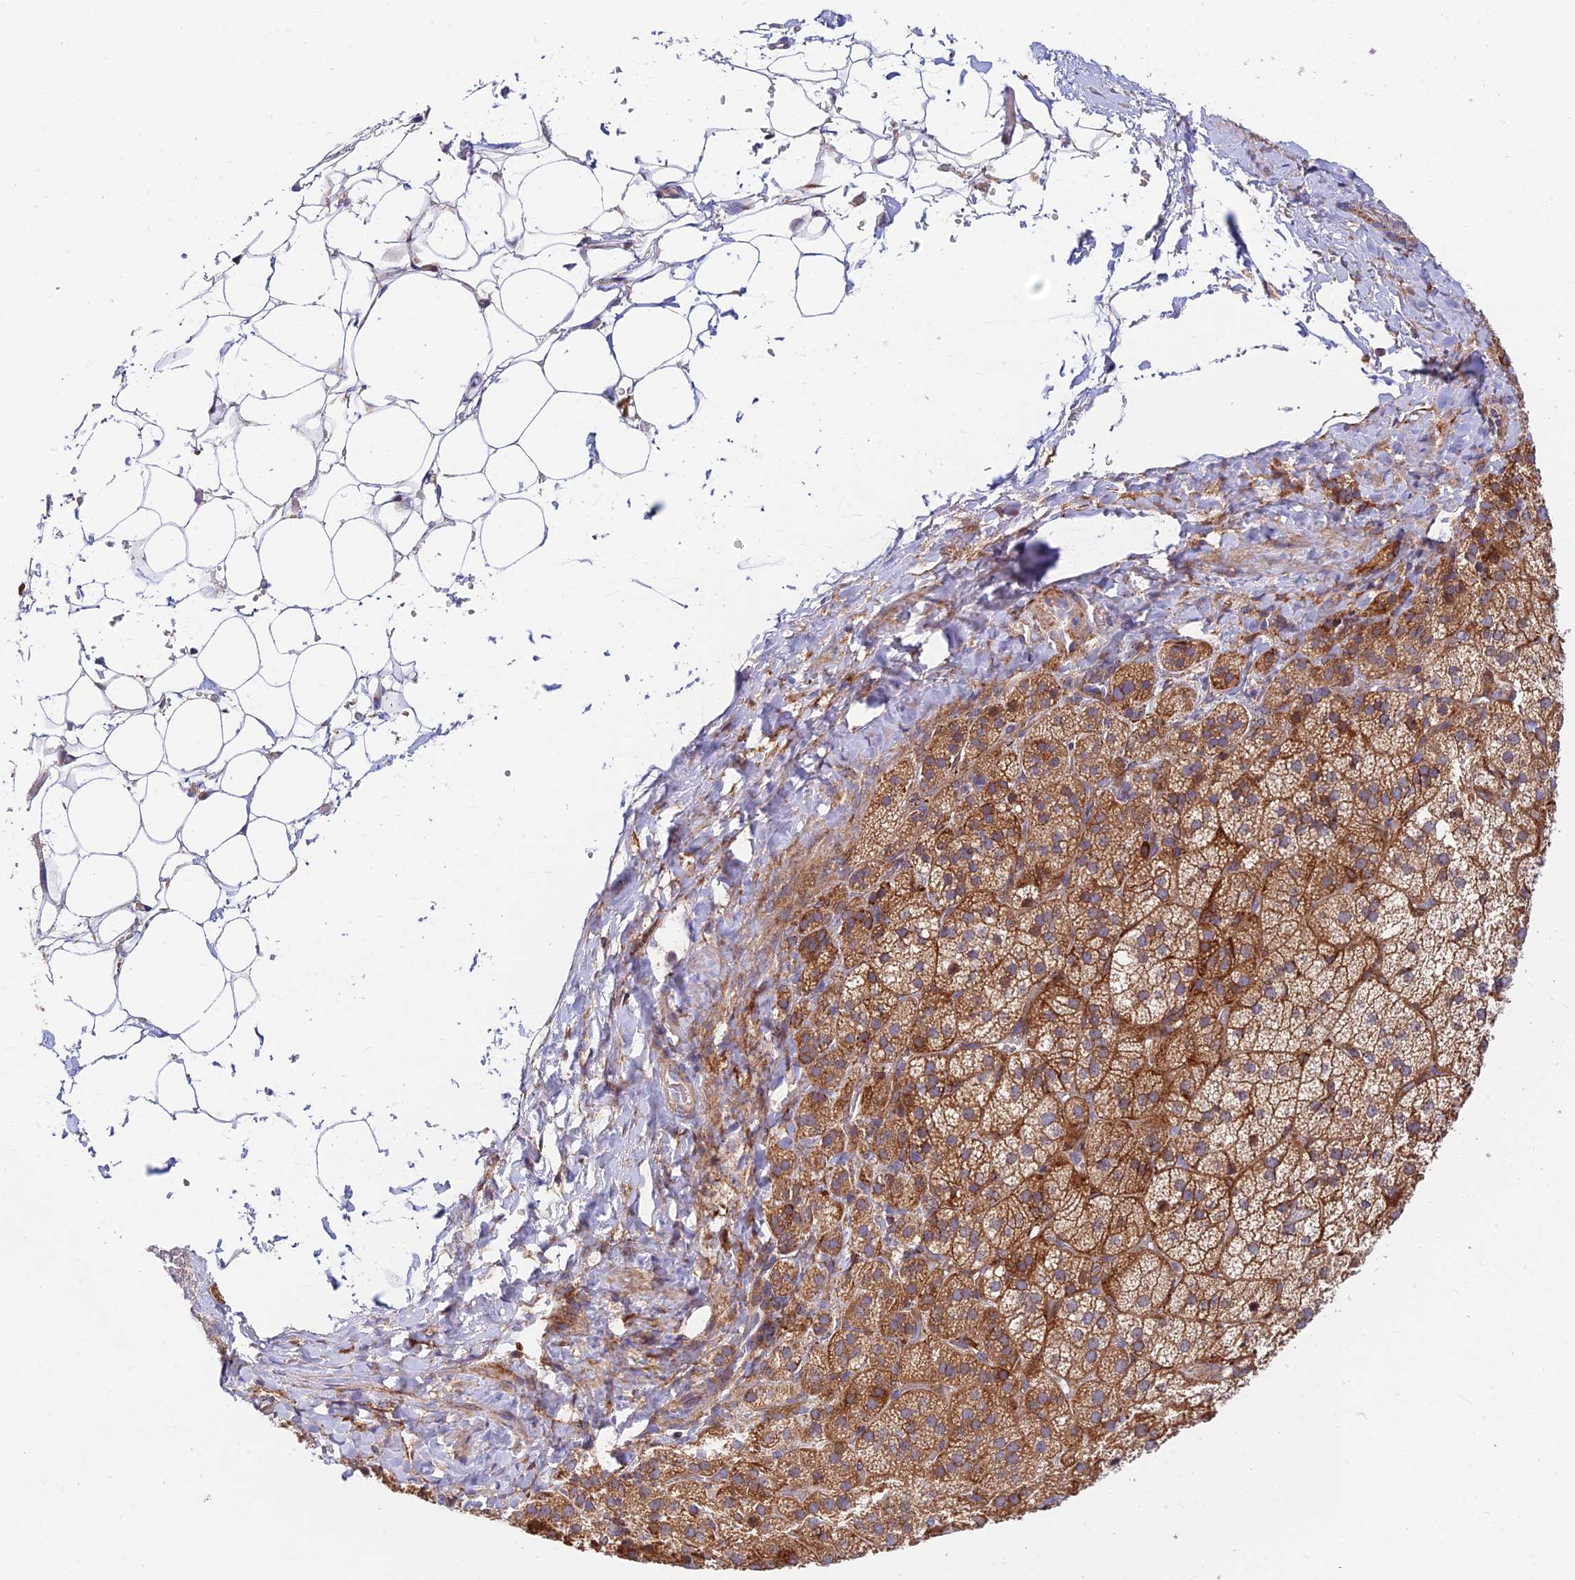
{"staining": {"intensity": "moderate", "quantity": ">75%", "location": "cytoplasmic/membranous"}, "tissue": "adrenal gland", "cell_type": "Glandular cells", "image_type": "normal", "snomed": [{"axis": "morphology", "description": "Normal tissue, NOS"}, {"axis": "topography", "description": "Adrenal gland"}], "caption": "A brown stain shows moderate cytoplasmic/membranous staining of a protein in glandular cells of unremarkable adrenal gland. (brown staining indicates protein expression, while blue staining denotes nuclei).", "gene": "FUOM", "patient": {"sex": "female", "age": 44}}